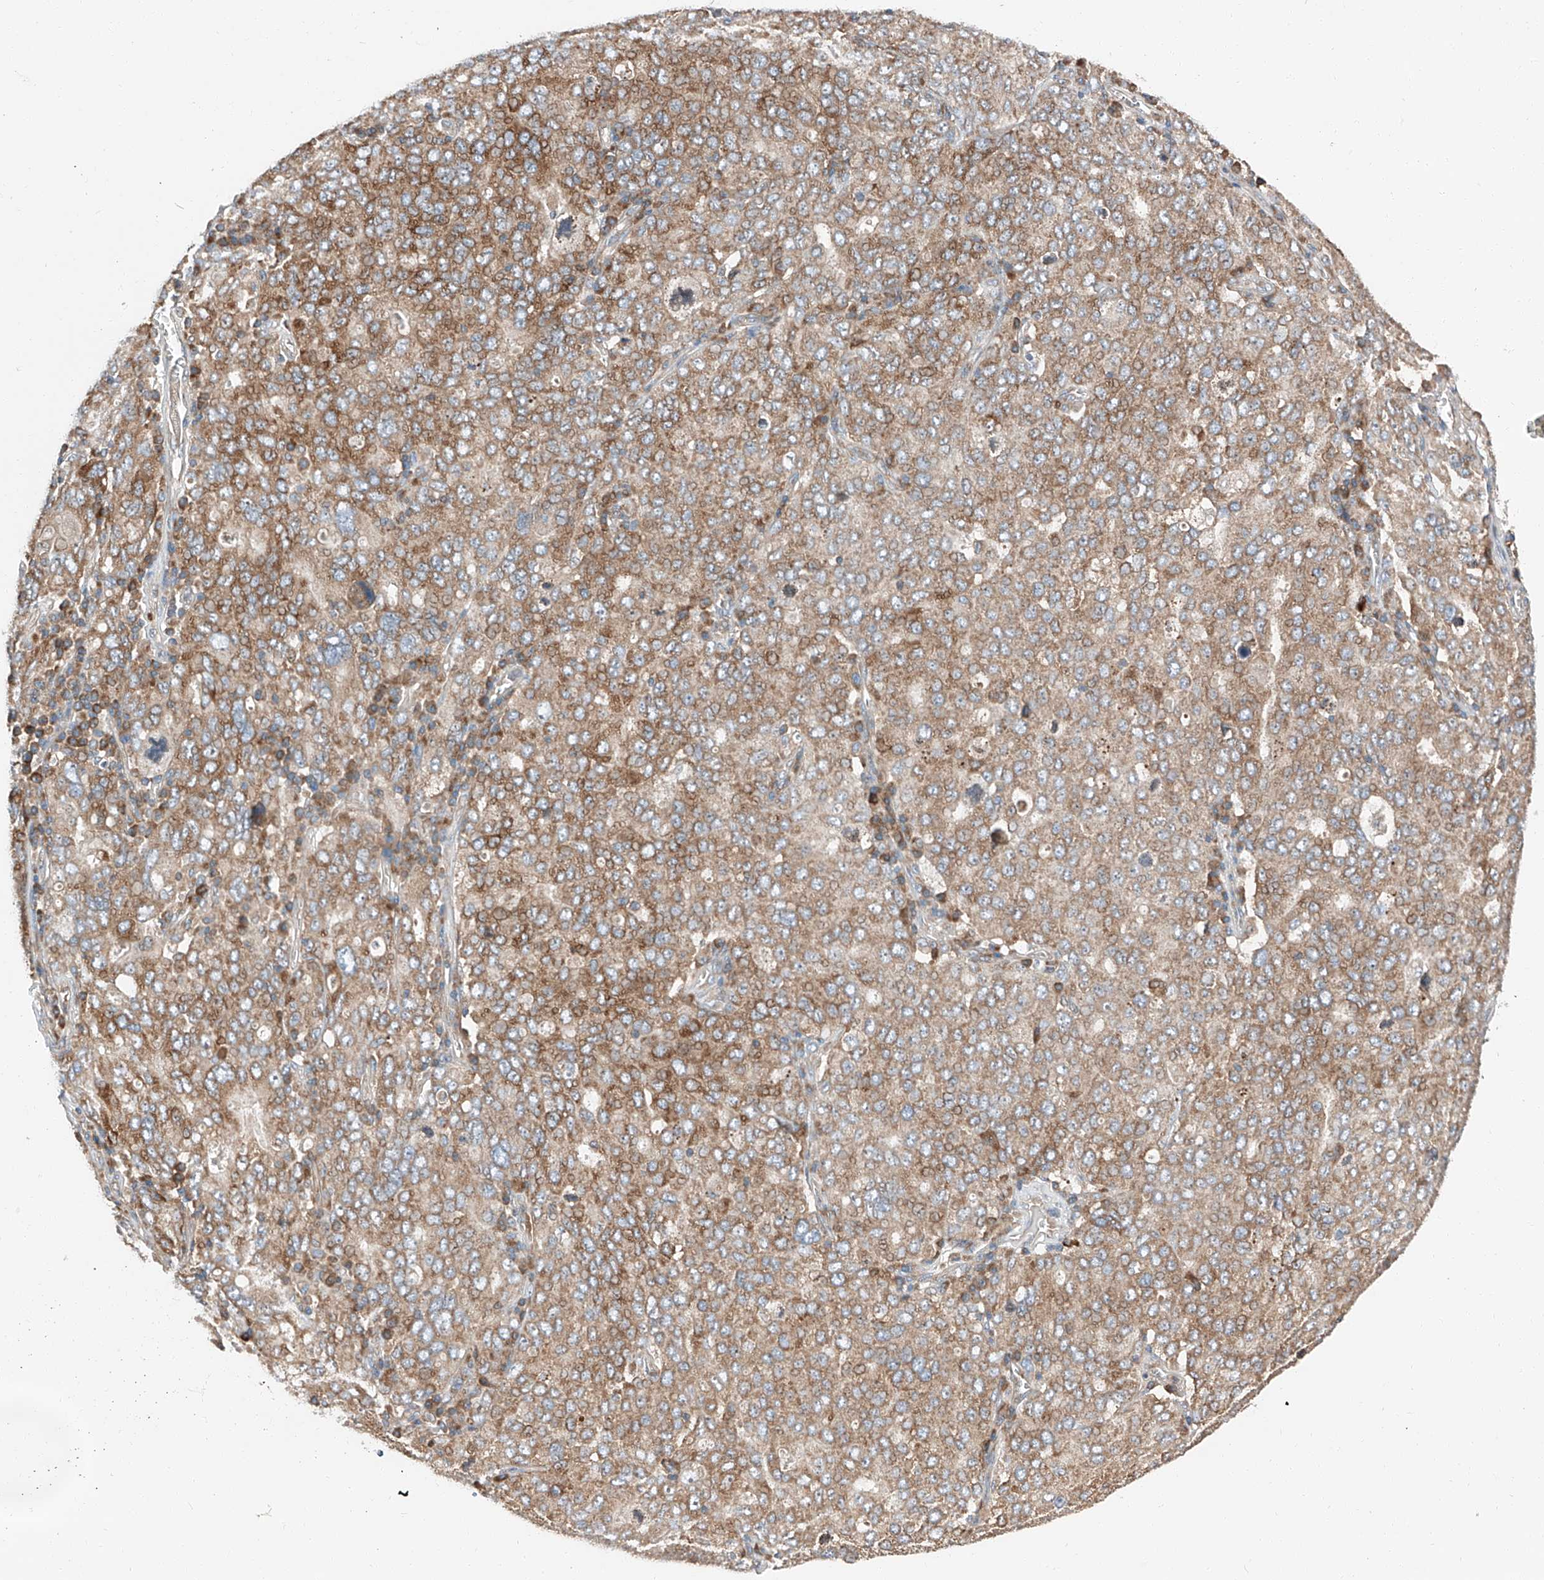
{"staining": {"intensity": "moderate", "quantity": ">75%", "location": "cytoplasmic/membranous"}, "tissue": "ovarian cancer", "cell_type": "Tumor cells", "image_type": "cancer", "snomed": [{"axis": "morphology", "description": "Carcinoma, endometroid"}, {"axis": "topography", "description": "Ovary"}], "caption": "Immunohistochemical staining of ovarian cancer exhibits medium levels of moderate cytoplasmic/membranous protein staining in about >75% of tumor cells.", "gene": "ZC3H15", "patient": {"sex": "female", "age": 62}}